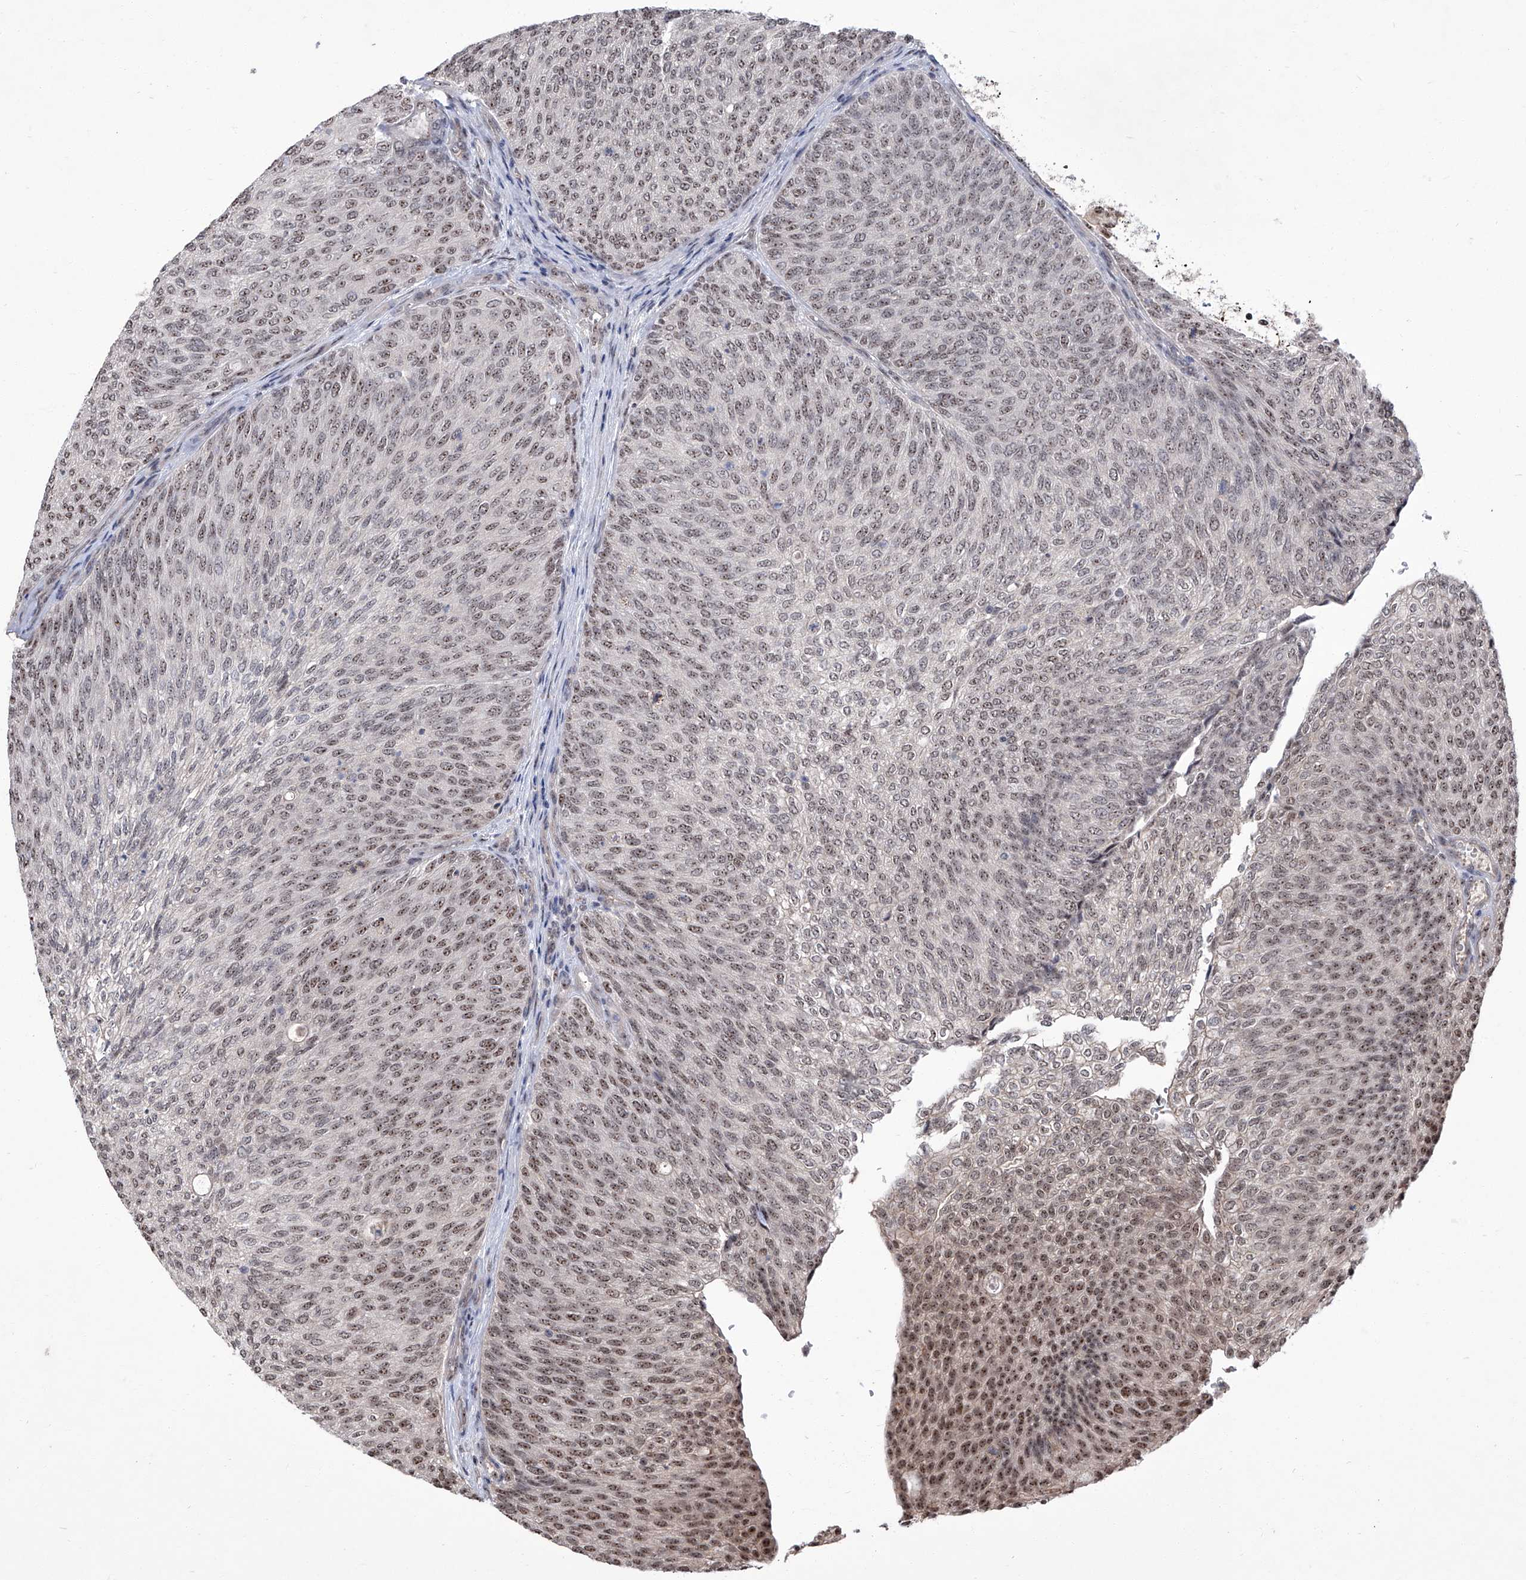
{"staining": {"intensity": "moderate", "quantity": ">75%", "location": "nuclear"}, "tissue": "urothelial cancer", "cell_type": "Tumor cells", "image_type": "cancer", "snomed": [{"axis": "morphology", "description": "Urothelial carcinoma, Low grade"}, {"axis": "topography", "description": "Urinary bladder"}], "caption": "The histopathology image exhibits a brown stain indicating the presence of a protein in the nuclear of tumor cells in low-grade urothelial carcinoma. The protein of interest is shown in brown color, while the nuclei are stained blue.", "gene": "CMTR1", "patient": {"sex": "female", "age": 79}}